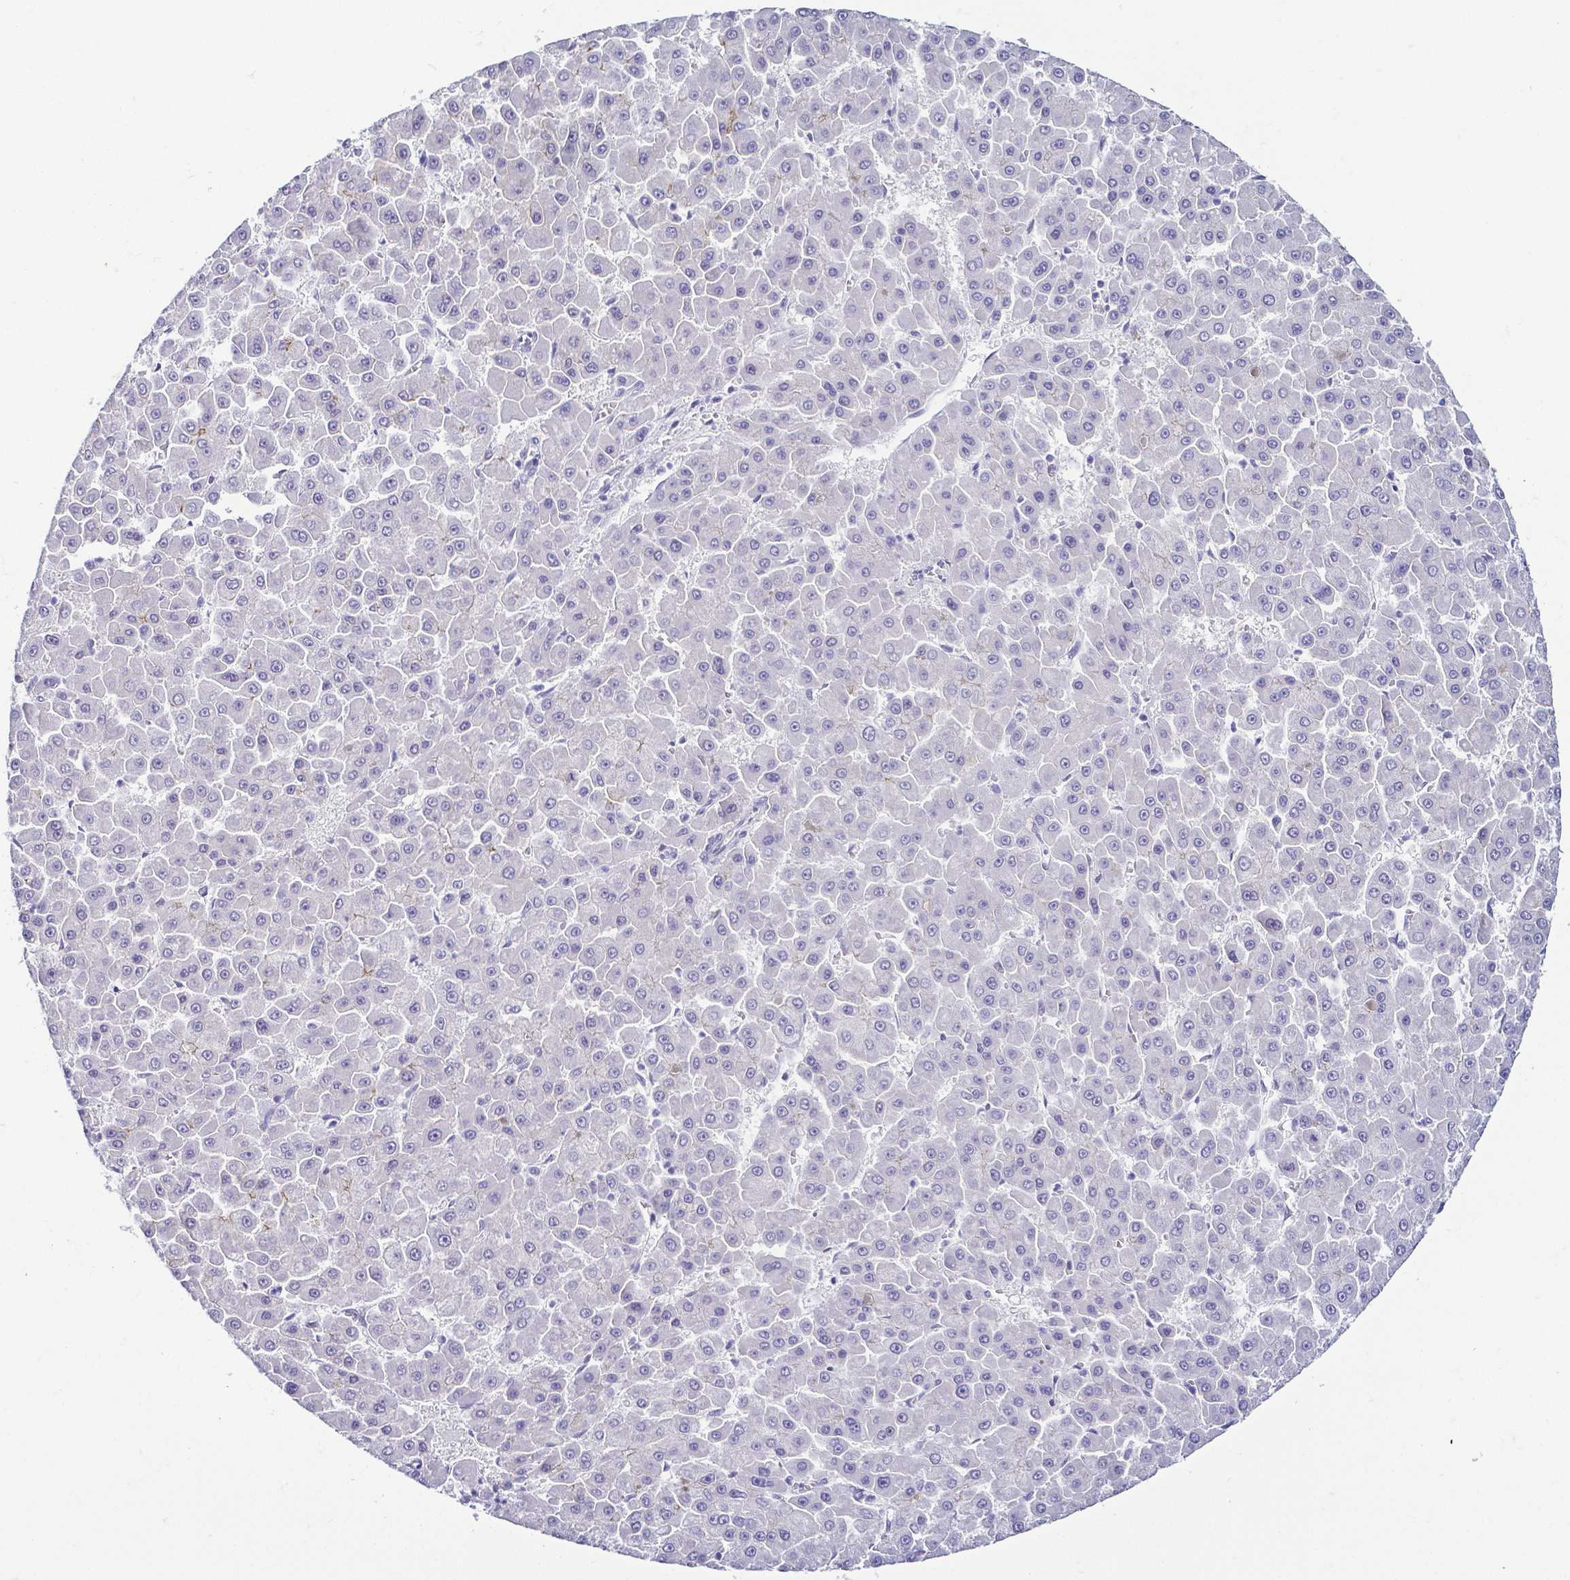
{"staining": {"intensity": "negative", "quantity": "none", "location": "none"}, "tissue": "liver cancer", "cell_type": "Tumor cells", "image_type": "cancer", "snomed": [{"axis": "morphology", "description": "Carcinoma, Hepatocellular, NOS"}, {"axis": "topography", "description": "Liver"}], "caption": "Immunohistochemistry of human liver cancer reveals no positivity in tumor cells.", "gene": "FAM83G", "patient": {"sex": "male", "age": 78}}